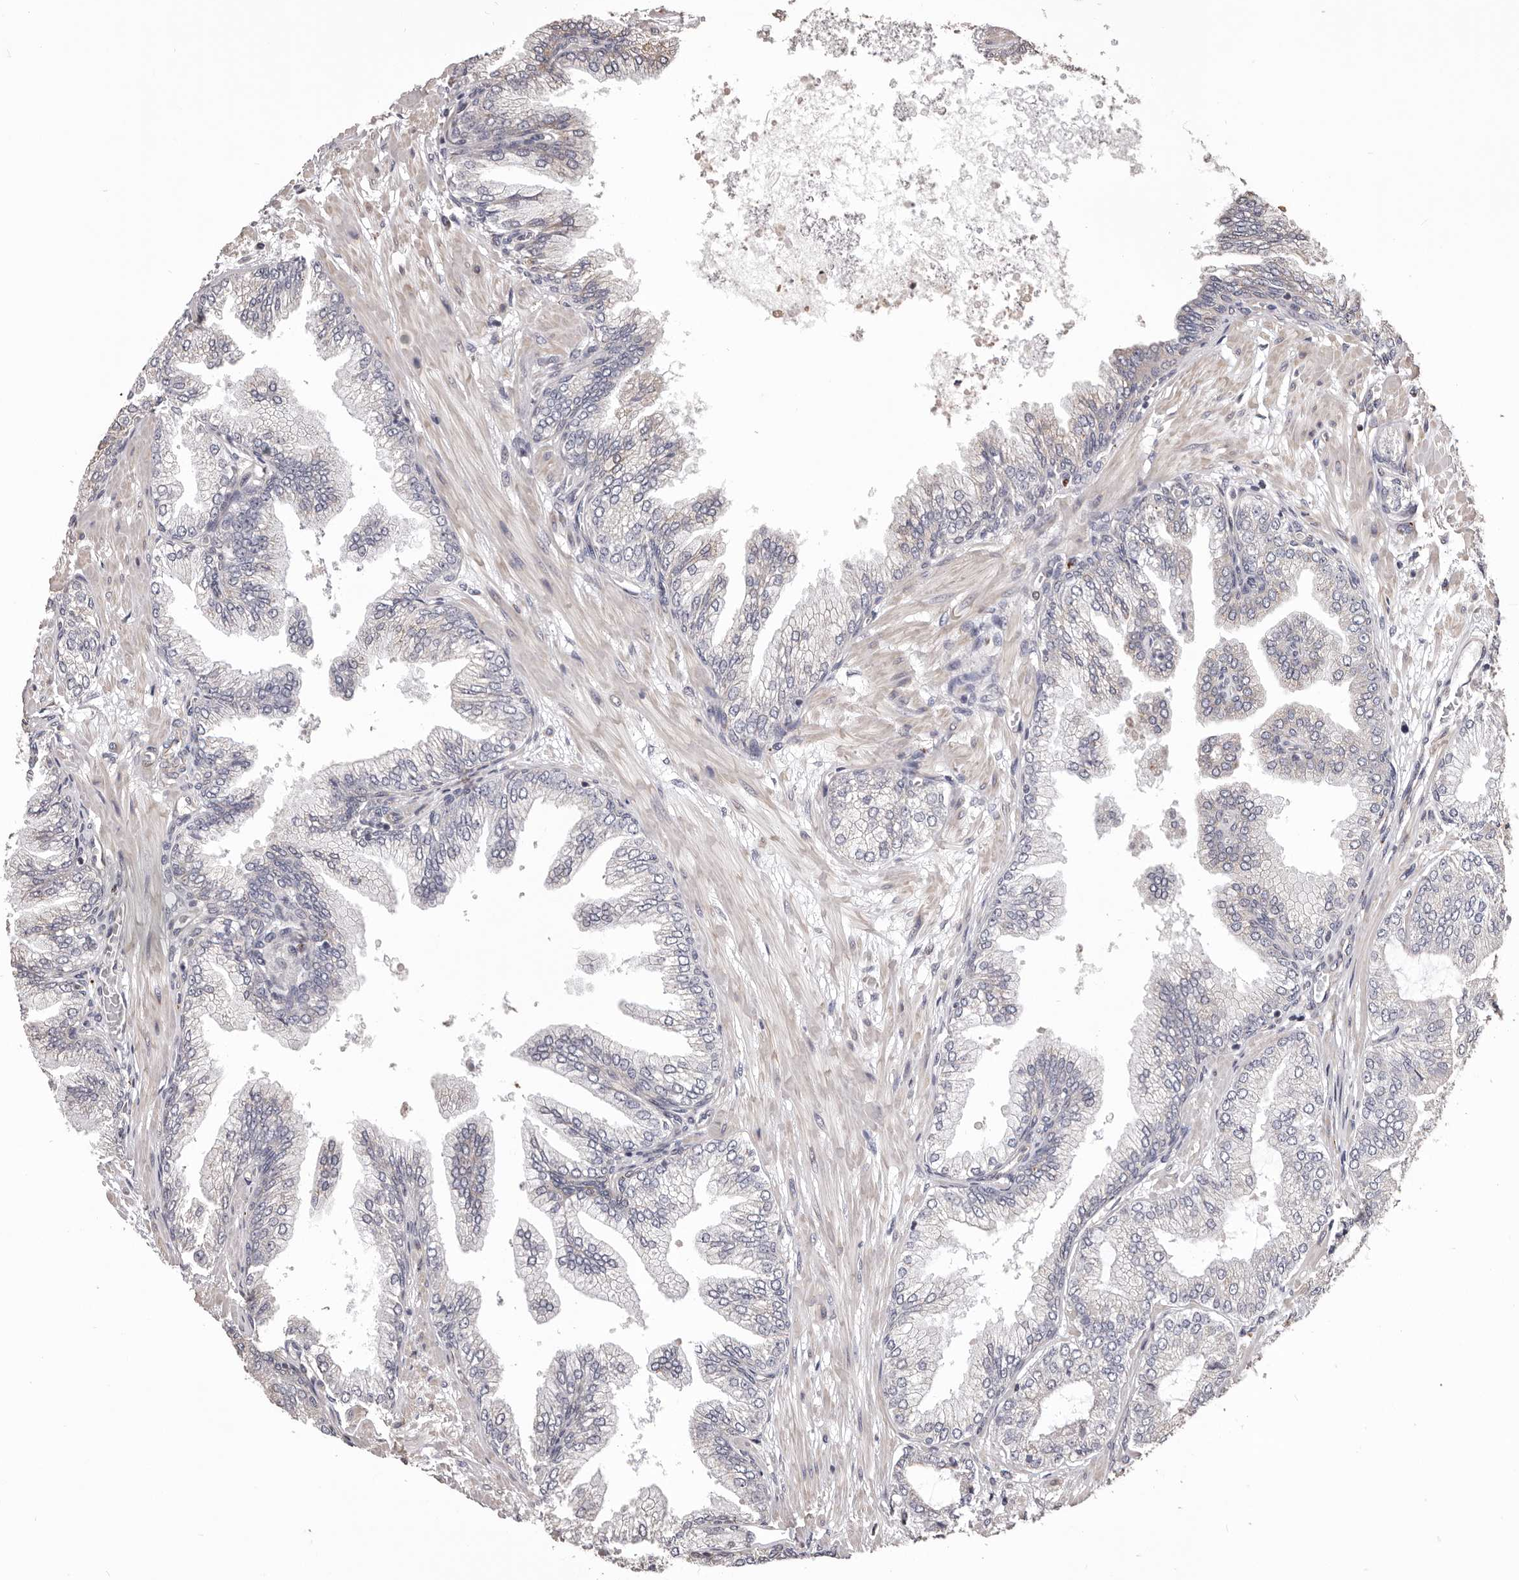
{"staining": {"intensity": "negative", "quantity": "none", "location": "none"}, "tissue": "prostate cancer", "cell_type": "Tumor cells", "image_type": "cancer", "snomed": [{"axis": "morphology", "description": "Adenocarcinoma, Low grade"}, {"axis": "topography", "description": "Prostate"}], "caption": "IHC photomicrograph of neoplastic tissue: low-grade adenocarcinoma (prostate) stained with DAB (3,3'-diaminobenzidine) shows no significant protein staining in tumor cells. (DAB (3,3'-diaminobenzidine) immunohistochemistry (IHC) visualized using brightfield microscopy, high magnification).", "gene": "CEP104", "patient": {"sex": "male", "age": 63}}